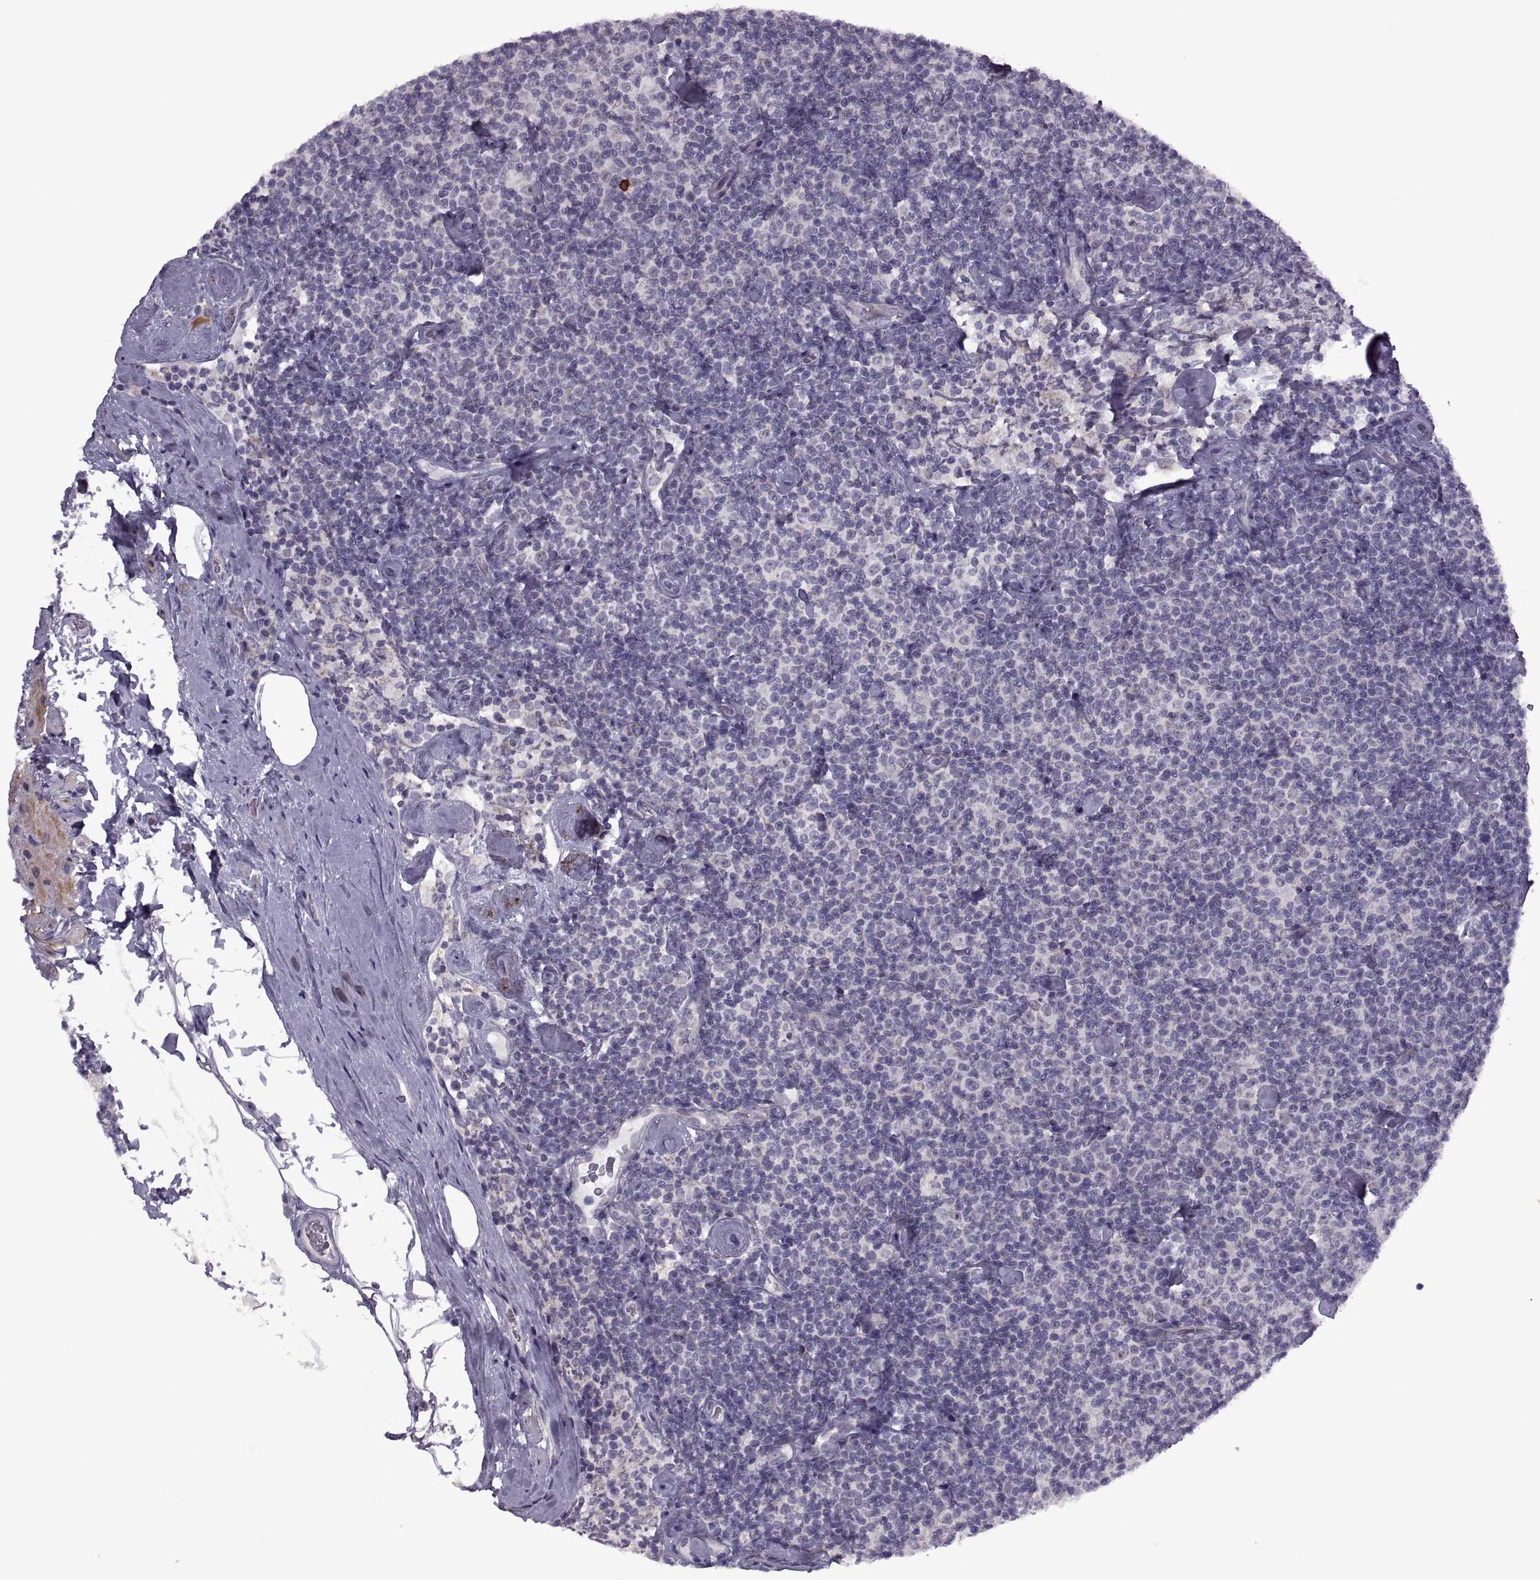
{"staining": {"intensity": "negative", "quantity": "none", "location": "none"}, "tissue": "lymphoma", "cell_type": "Tumor cells", "image_type": "cancer", "snomed": [{"axis": "morphology", "description": "Malignant lymphoma, non-Hodgkin's type, Low grade"}, {"axis": "topography", "description": "Lymph node"}], "caption": "DAB (3,3'-diaminobenzidine) immunohistochemical staining of human lymphoma shows no significant staining in tumor cells.", "gene": "RIPK4", "patient": {"sex": "male", "age": 81}}